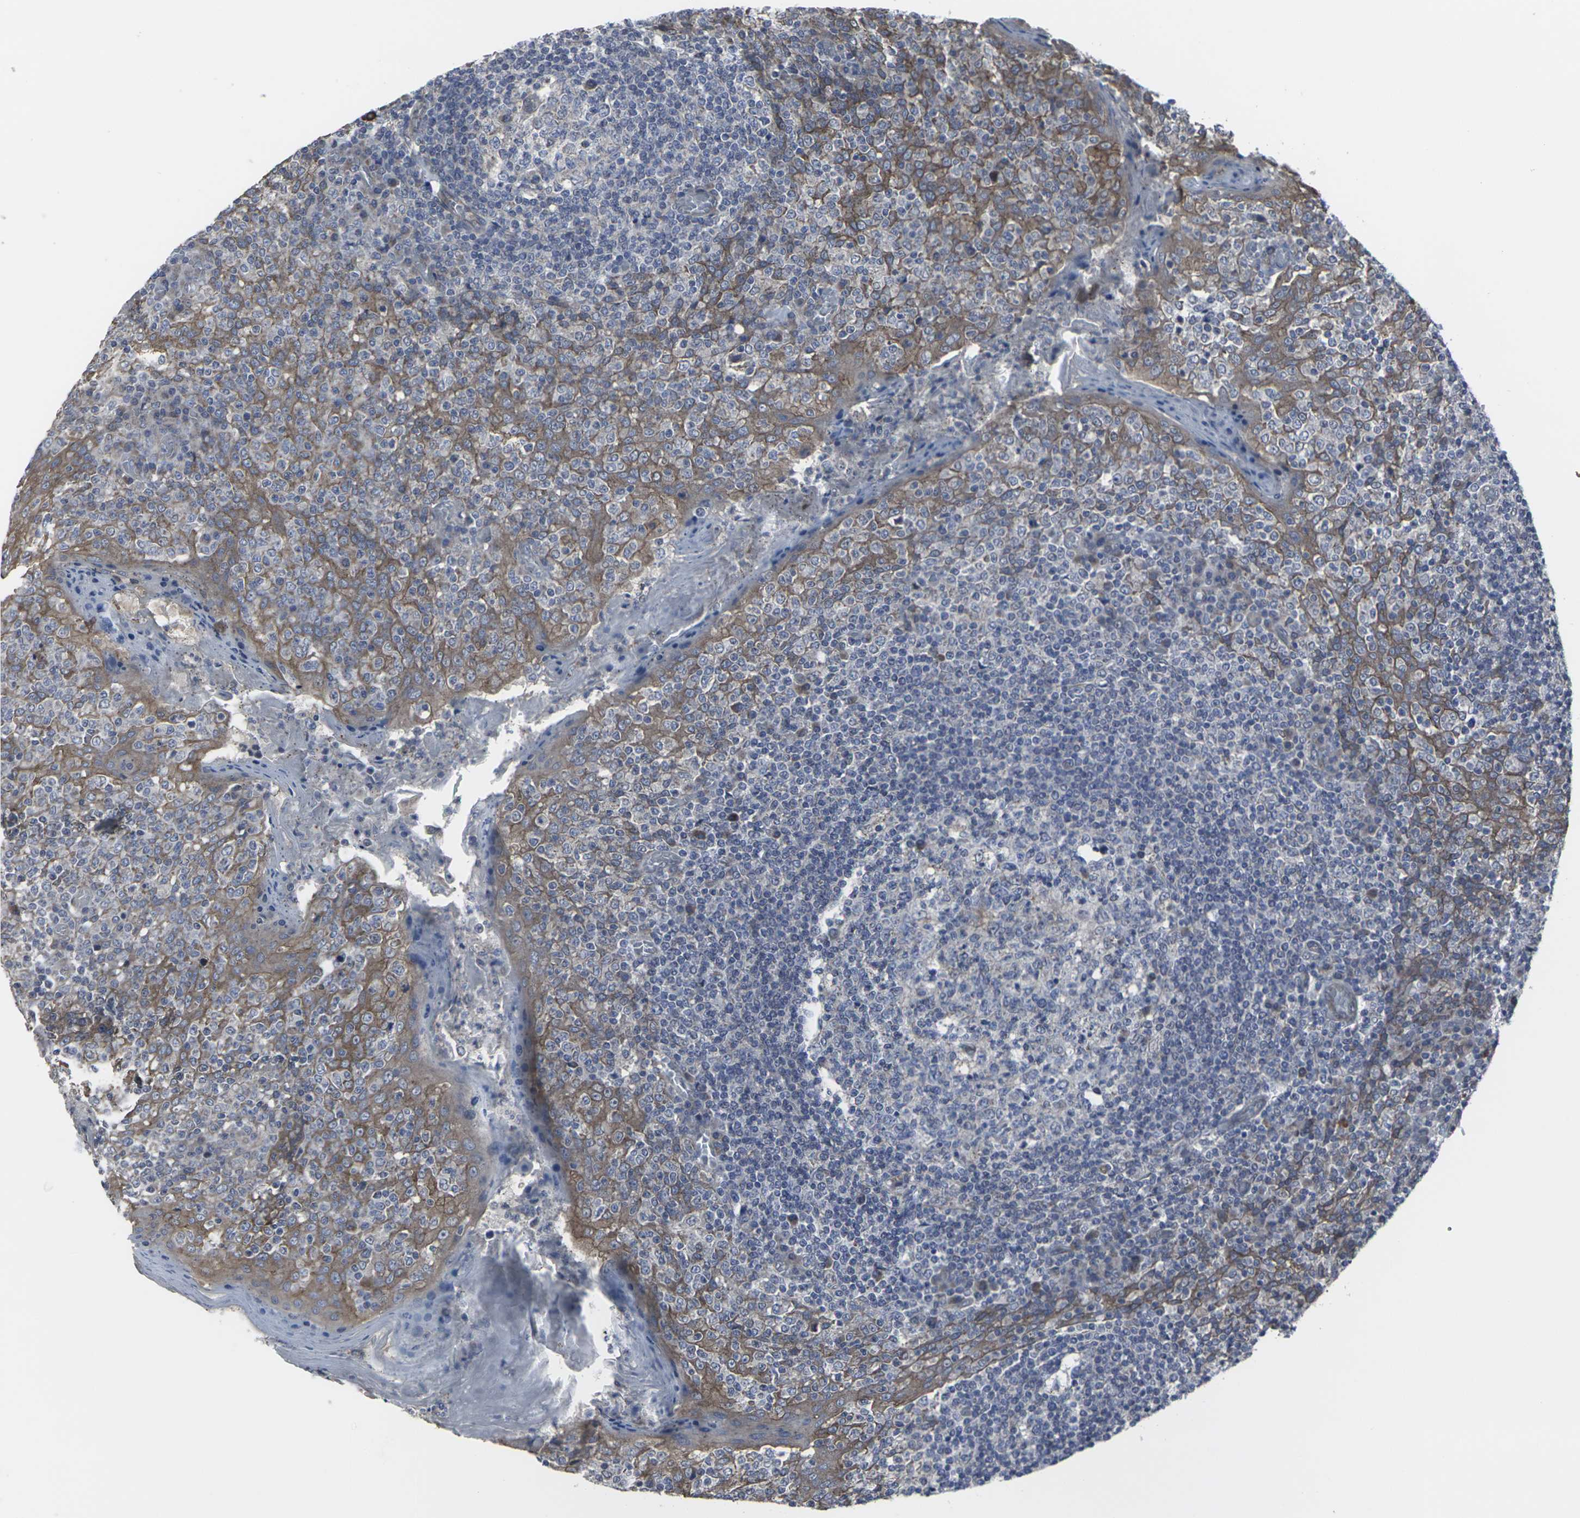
{"staining": {"intensity": "weak", "quantity": "<25%", "location": "cytoplasmic/membranous"}, "tissue": "tonsil", "cell_type": "Germinal center cells", "image_type": "normal", "snomed": [{"axis": "morphology", "description": "Normal tissue, NOS"}, {"axis": "topography", "description": "Tonsil"}], "caption": "Germinal center cells show no significant protein positivity in benign tonsil. (Immunohistochemistry (ihc), brightfield microscopy, high magnification).", "gene": "MAPKAPK2", "patient": {"sex": "female", "age": 19}}